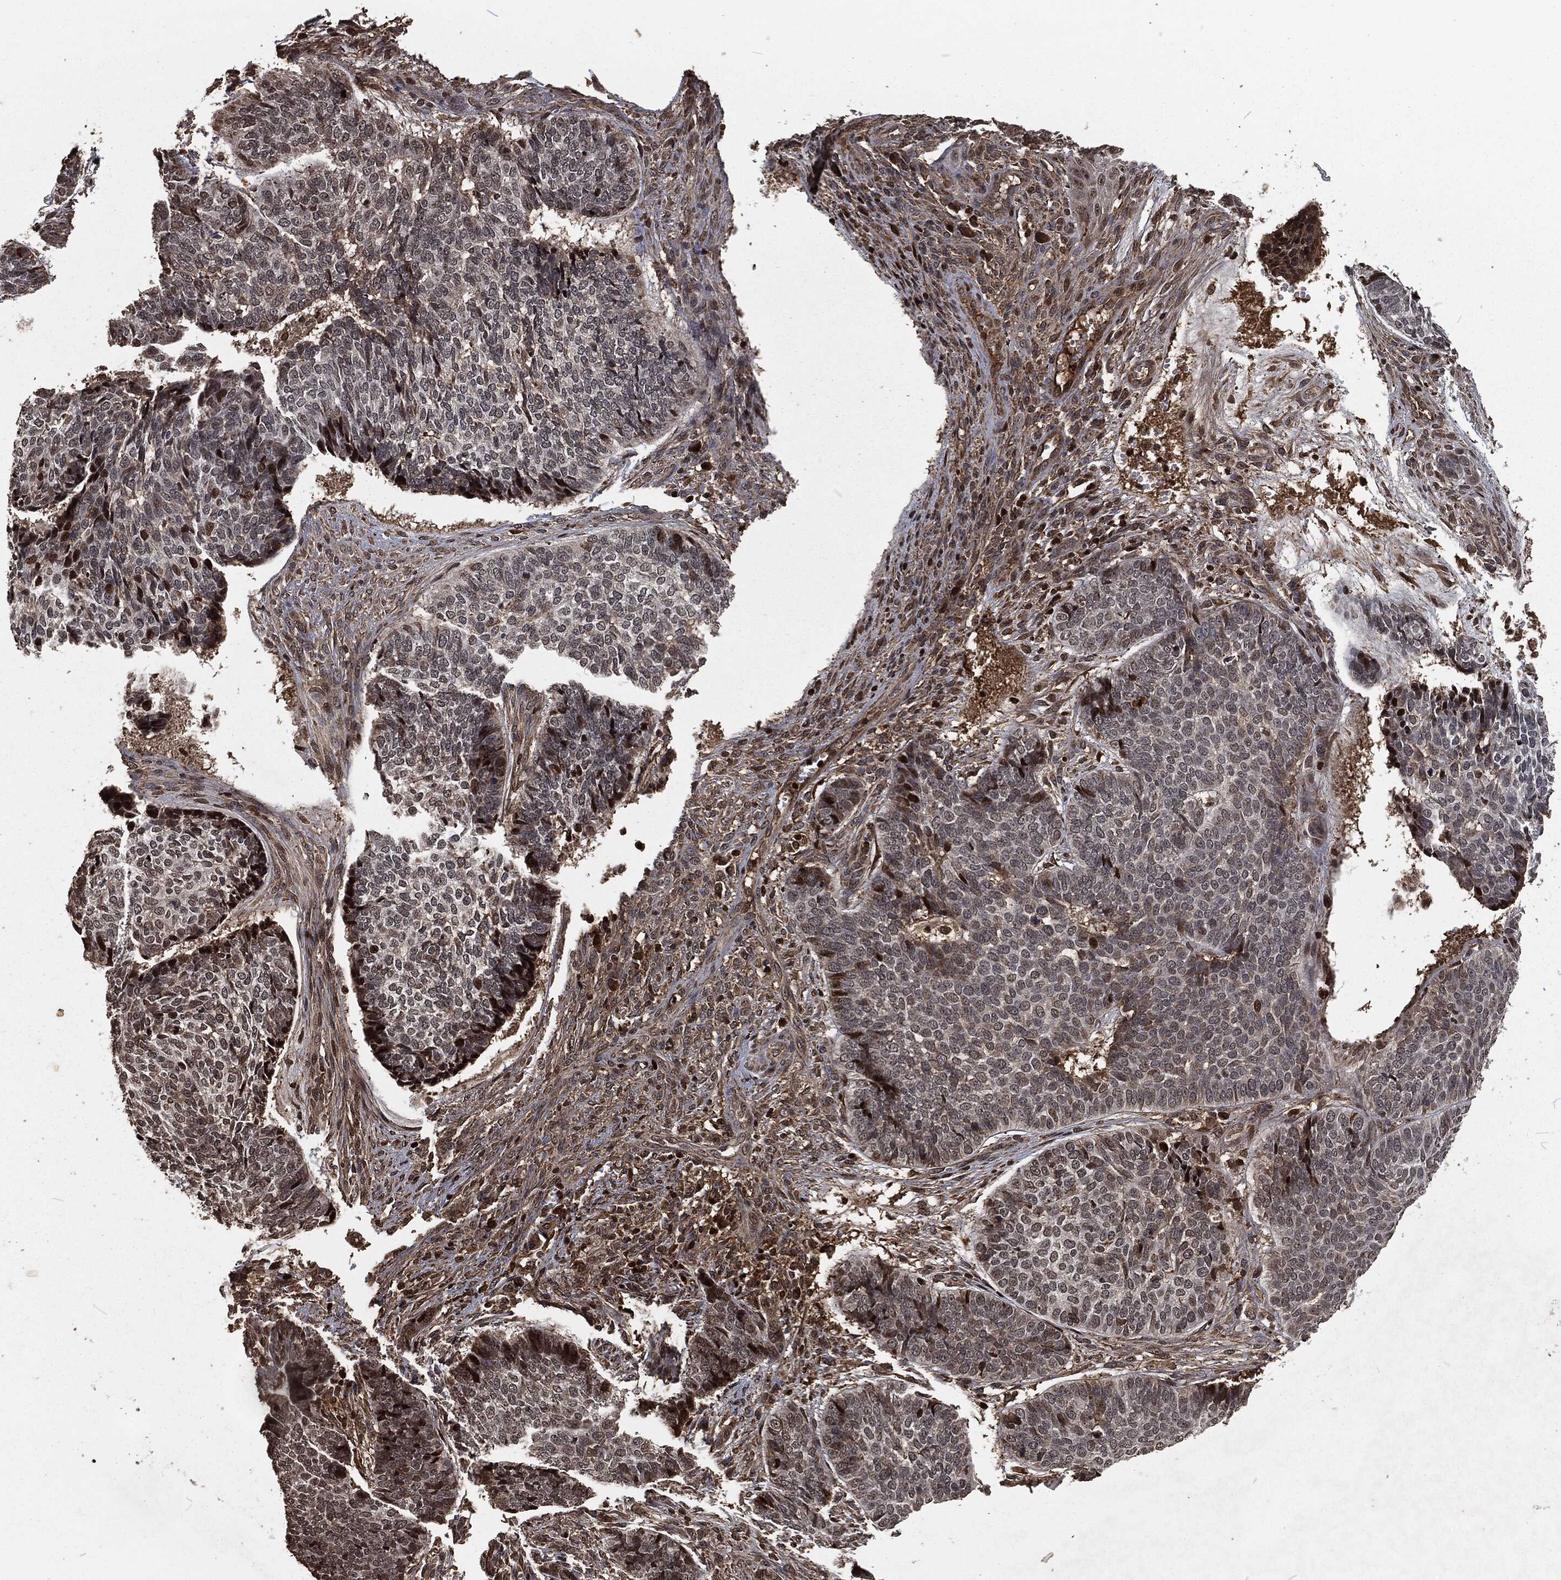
{"staining": {"intensity": "strong", "quantity": "<25%", "location": "nuclear"}, "tissue": "skin cancer", "cell_type": "Tumor cells", "image_type": "cancer", "snomed": [{"axis": "morphology", "description": "Basal cell carcinoma"}, {"axis": "topography", "description": "Skin"}], "caption": "Immunohistochemistry of human skin basal cell carcinoma shows medium levels of strong nuclear expression in about <25% of tumor cells.", "gene": "SNAI1", "patient": {"sex": "male", "age": 86}}